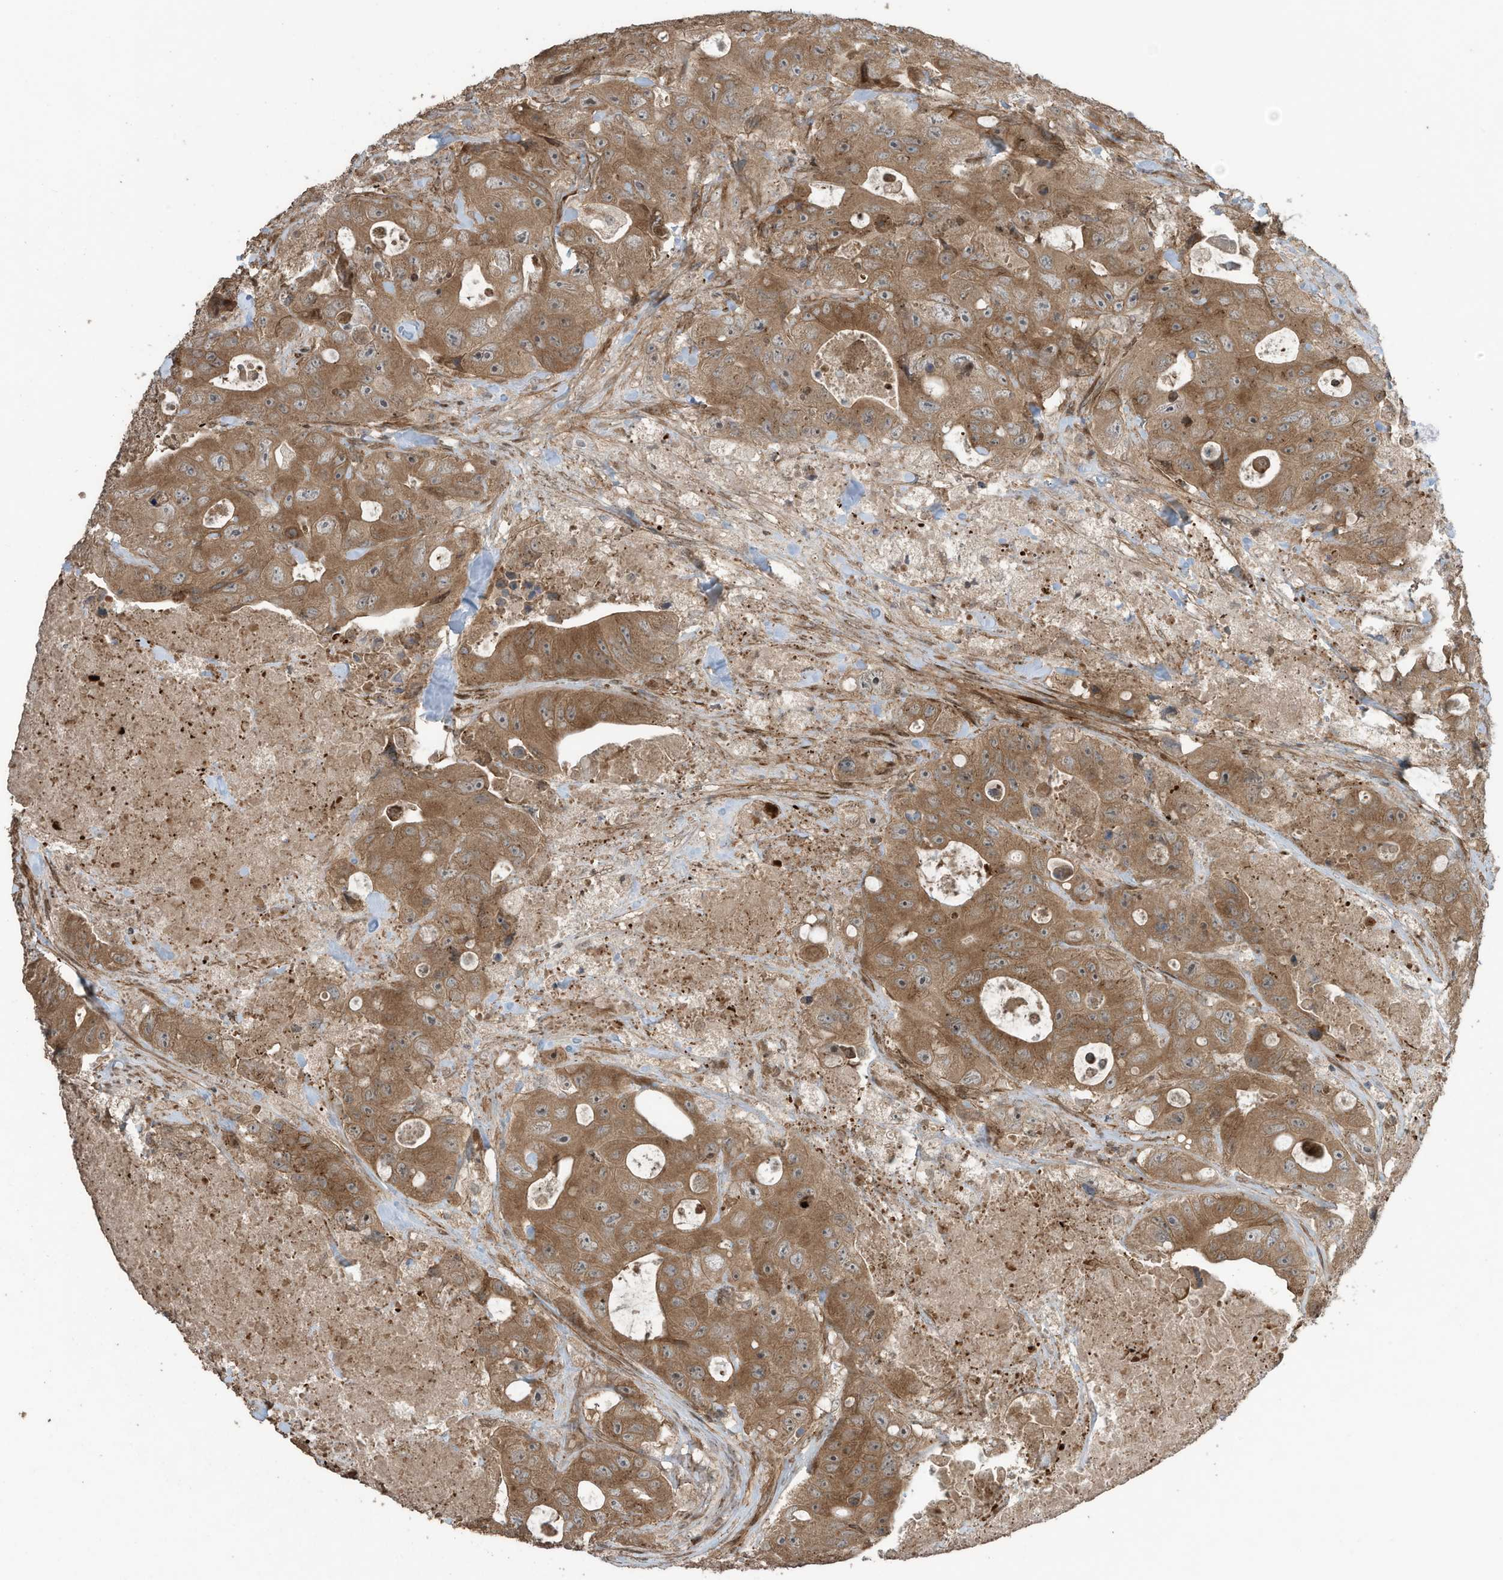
{"staining": {"intensity": "moderate", "quantity": ">75%", "location": "cytoplasmic/membranous"}, "tissue": "colorectal cancer", "cell_type": "Tumor cells", "image_type": "cancer", "snomed": [{"axis": "morphology", "description": "Adenocarcinoma, NOS"}, {"axis": "topography", "description": "Colon"}], "caption": "This is an image of IHC staining of adenocarcinoma (colorectal), which shows moderate staining in the cytoplasmic/membranous of tumor cells.", "gene": "ZNF653", "patient": {"sex": "female", "age": 46}}